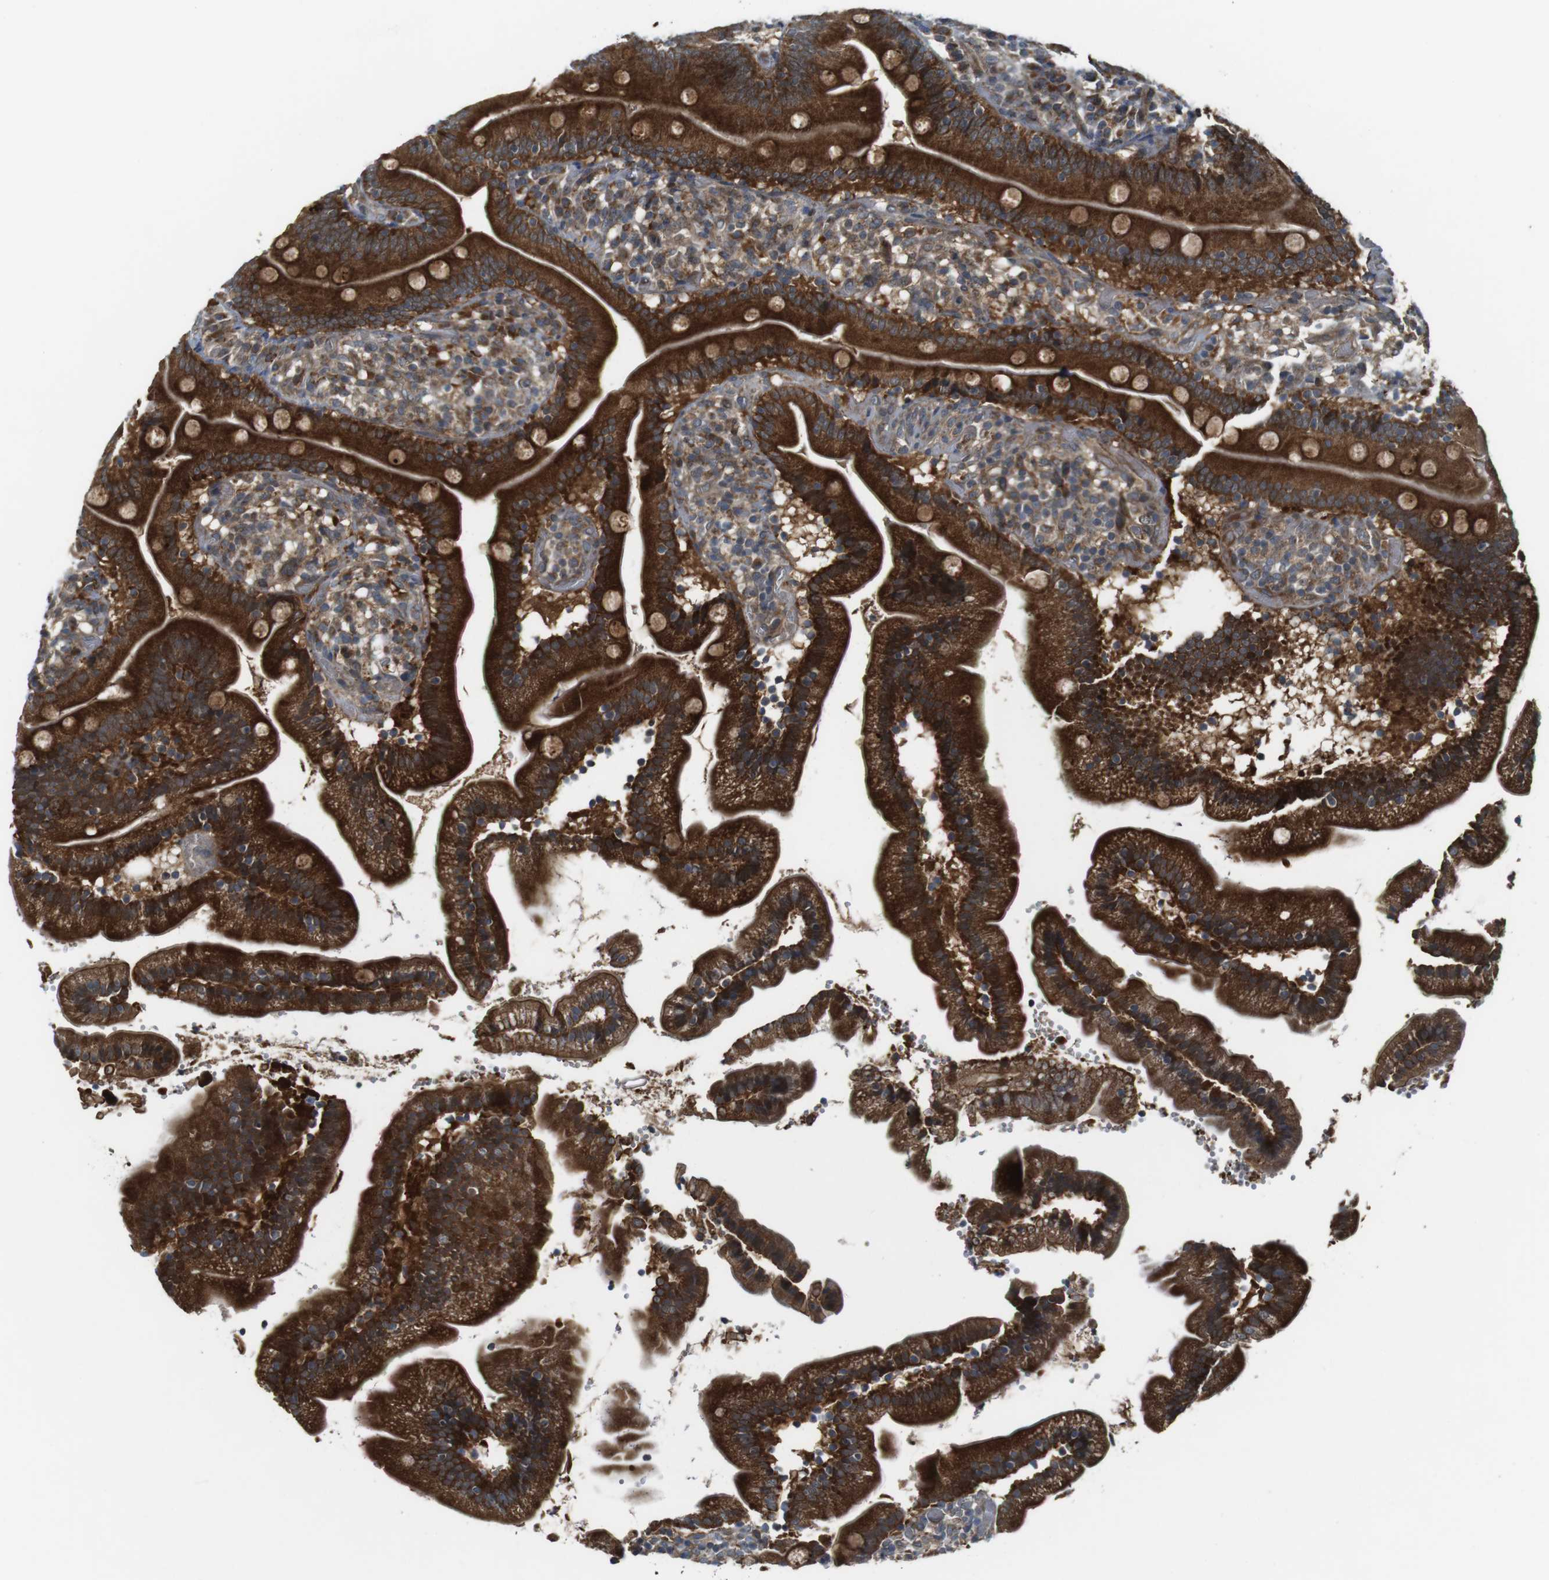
{"staining": {"intensity": "strong", "quantity": ">75%", "location": "cytoplasmic/membranous"}, "tissue": "duodenum", "cell_type": "Glandular cells", "image_type": "normal", "snomed": [{"axis": "morphology", "description": "Normal tissue, NOS"}, {"axis": "topography", "description": "Duodenum"}], "caption": "Human duodenum stained with a brown dye displays strong cytoplasmic/membranous positive expression in about >75% of glandular cells.", "gene": "IFFO2", "patient": {"sex": "male", "age": 66}}